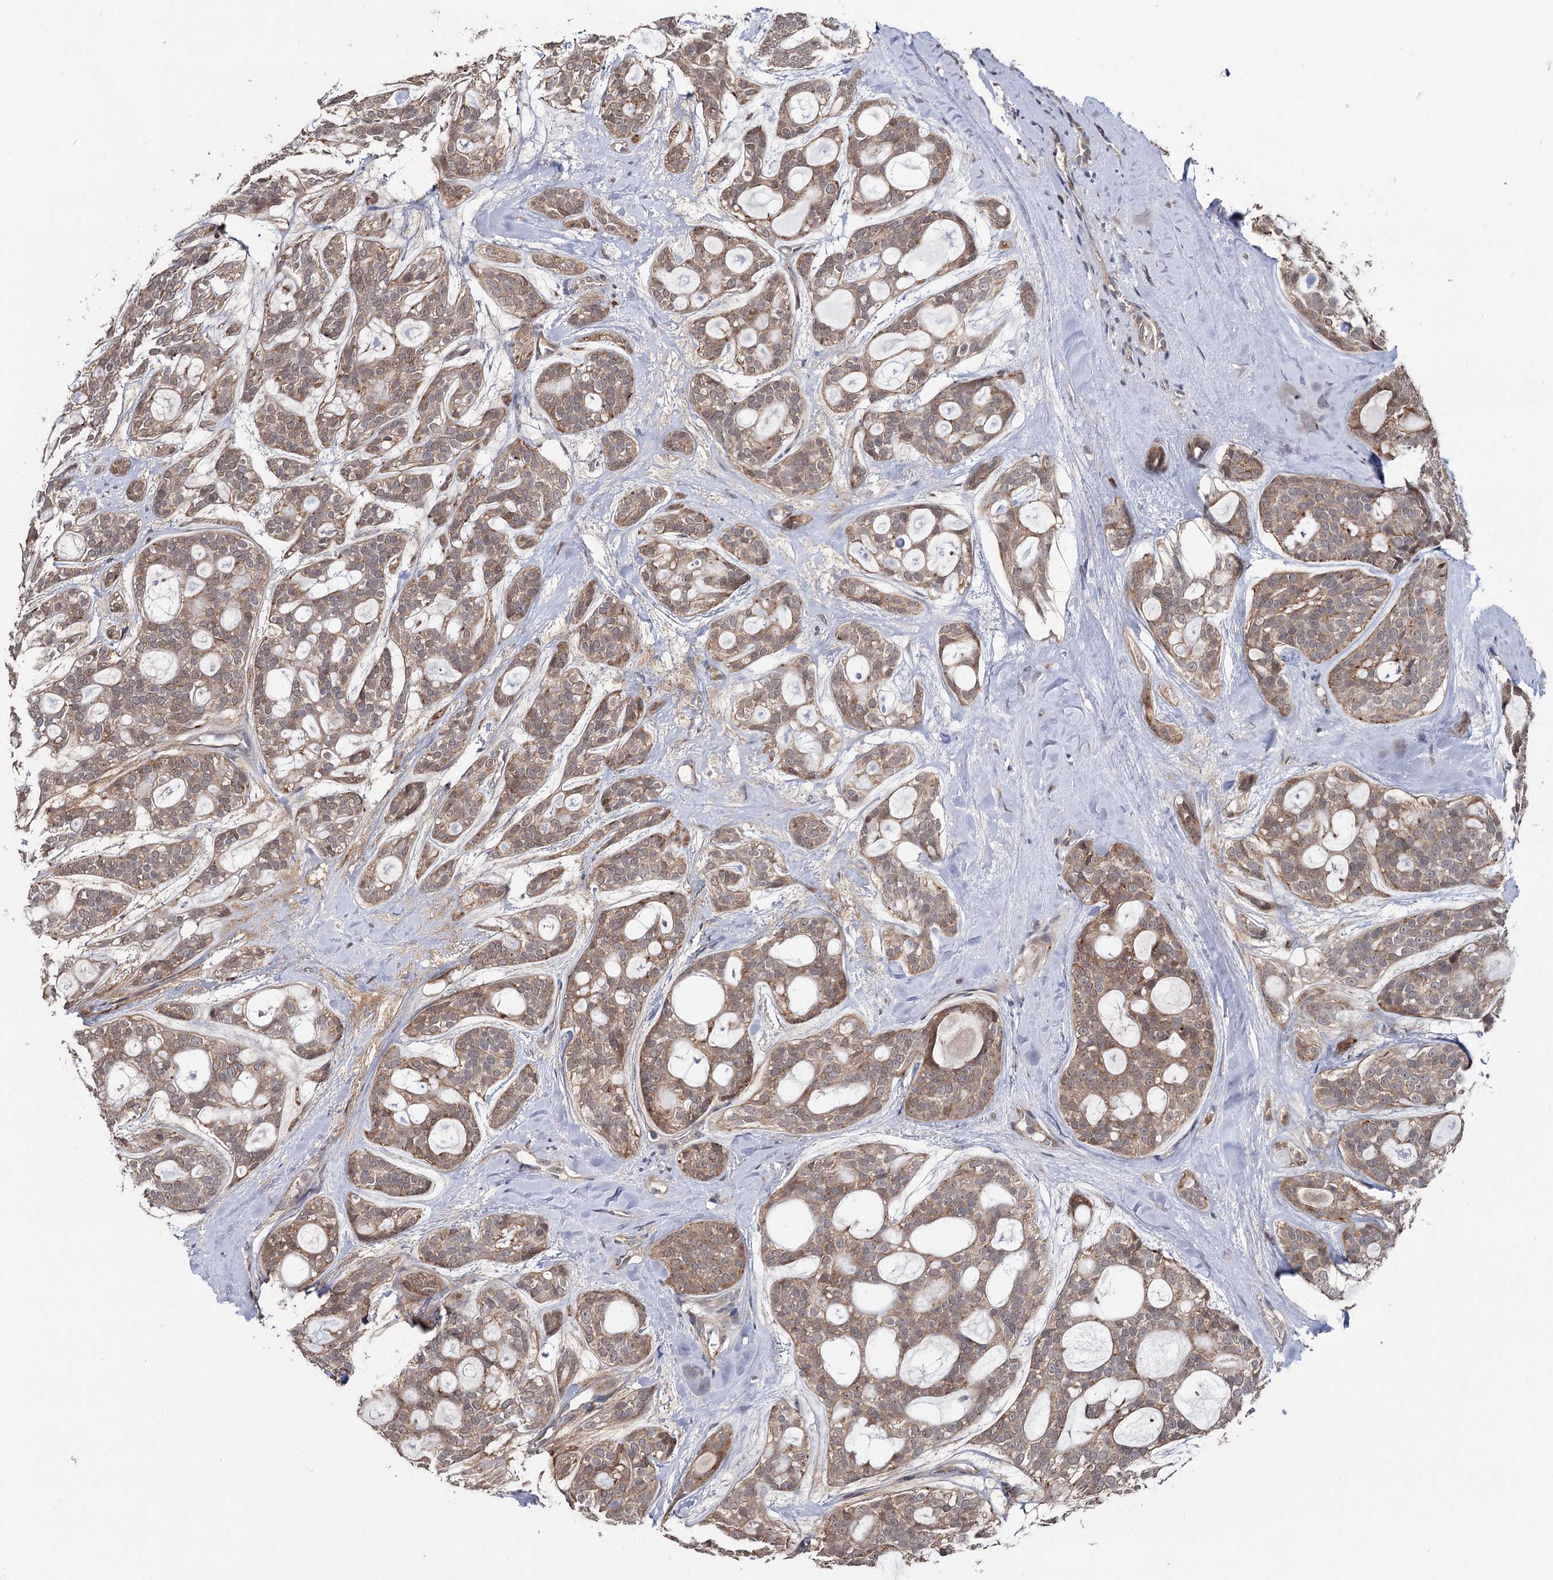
{"staining": {"intensity": "weak", "quantity": ">75%", "location": "cytoplasmic/membranous"}, "tissue": "head and neck cancer", "cell_type": "Tumor cells", "image_type": "cancer", "snomed": [{"axis": "morphology", "description": "Adenocarcinoma, NOS"}, {"axis": "topography", "description": "Head-Neck"}], "caption": "This photomicrograph reveals IHC staining of human adenocarcinoma (head and neck), with low weak cytoplasmic/membranous expression in approximately >75% of tumor cells.", "gene": "STX6", "patient": {"sex": "male", "age": 66}}